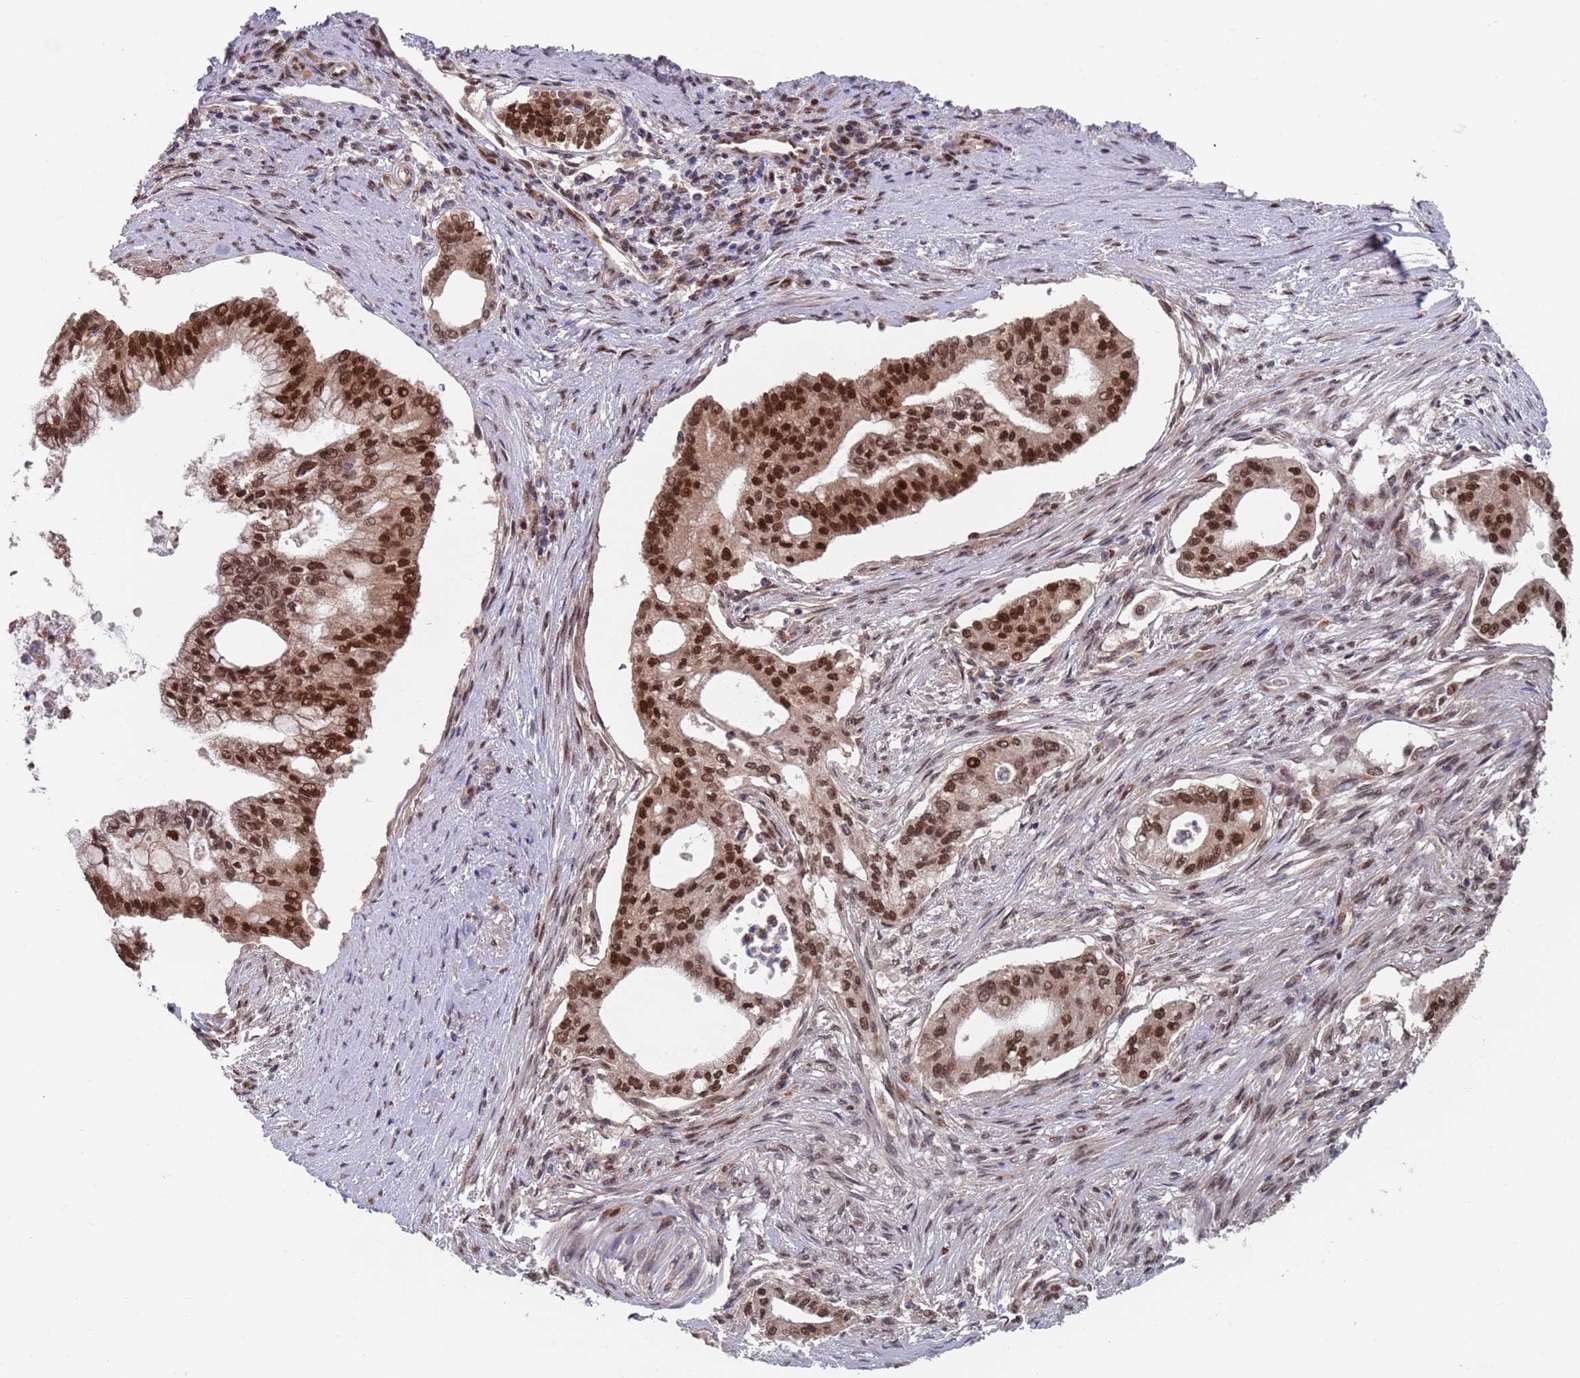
{"staining": {"intensity": "strong", "quantity": ">75%", "location": "nuclear"}, "tissue": "pancreatic cancer", "cell_type": "Tumor cells", "image_type": "cancer", "snomed": [{"axis": "morphology", "description": "Adenocarcinoma, NOS"}, {"axis": "topography", "description": "Pancreas"}], "caption": "Protein expression by immunohistochemistry exhibits strong nuclear positivity in approximately >75% of tumor cells in pancreatic cancer. The staining was performed using DAB (3,3'-diaminobenzidine) to visualize the protein expression in brown, while the nuclei were stained in blue with hematoxylin (Magnification: 20x).", "gene": "RPP25", "patient": {"sex": "male", "age": 46}}